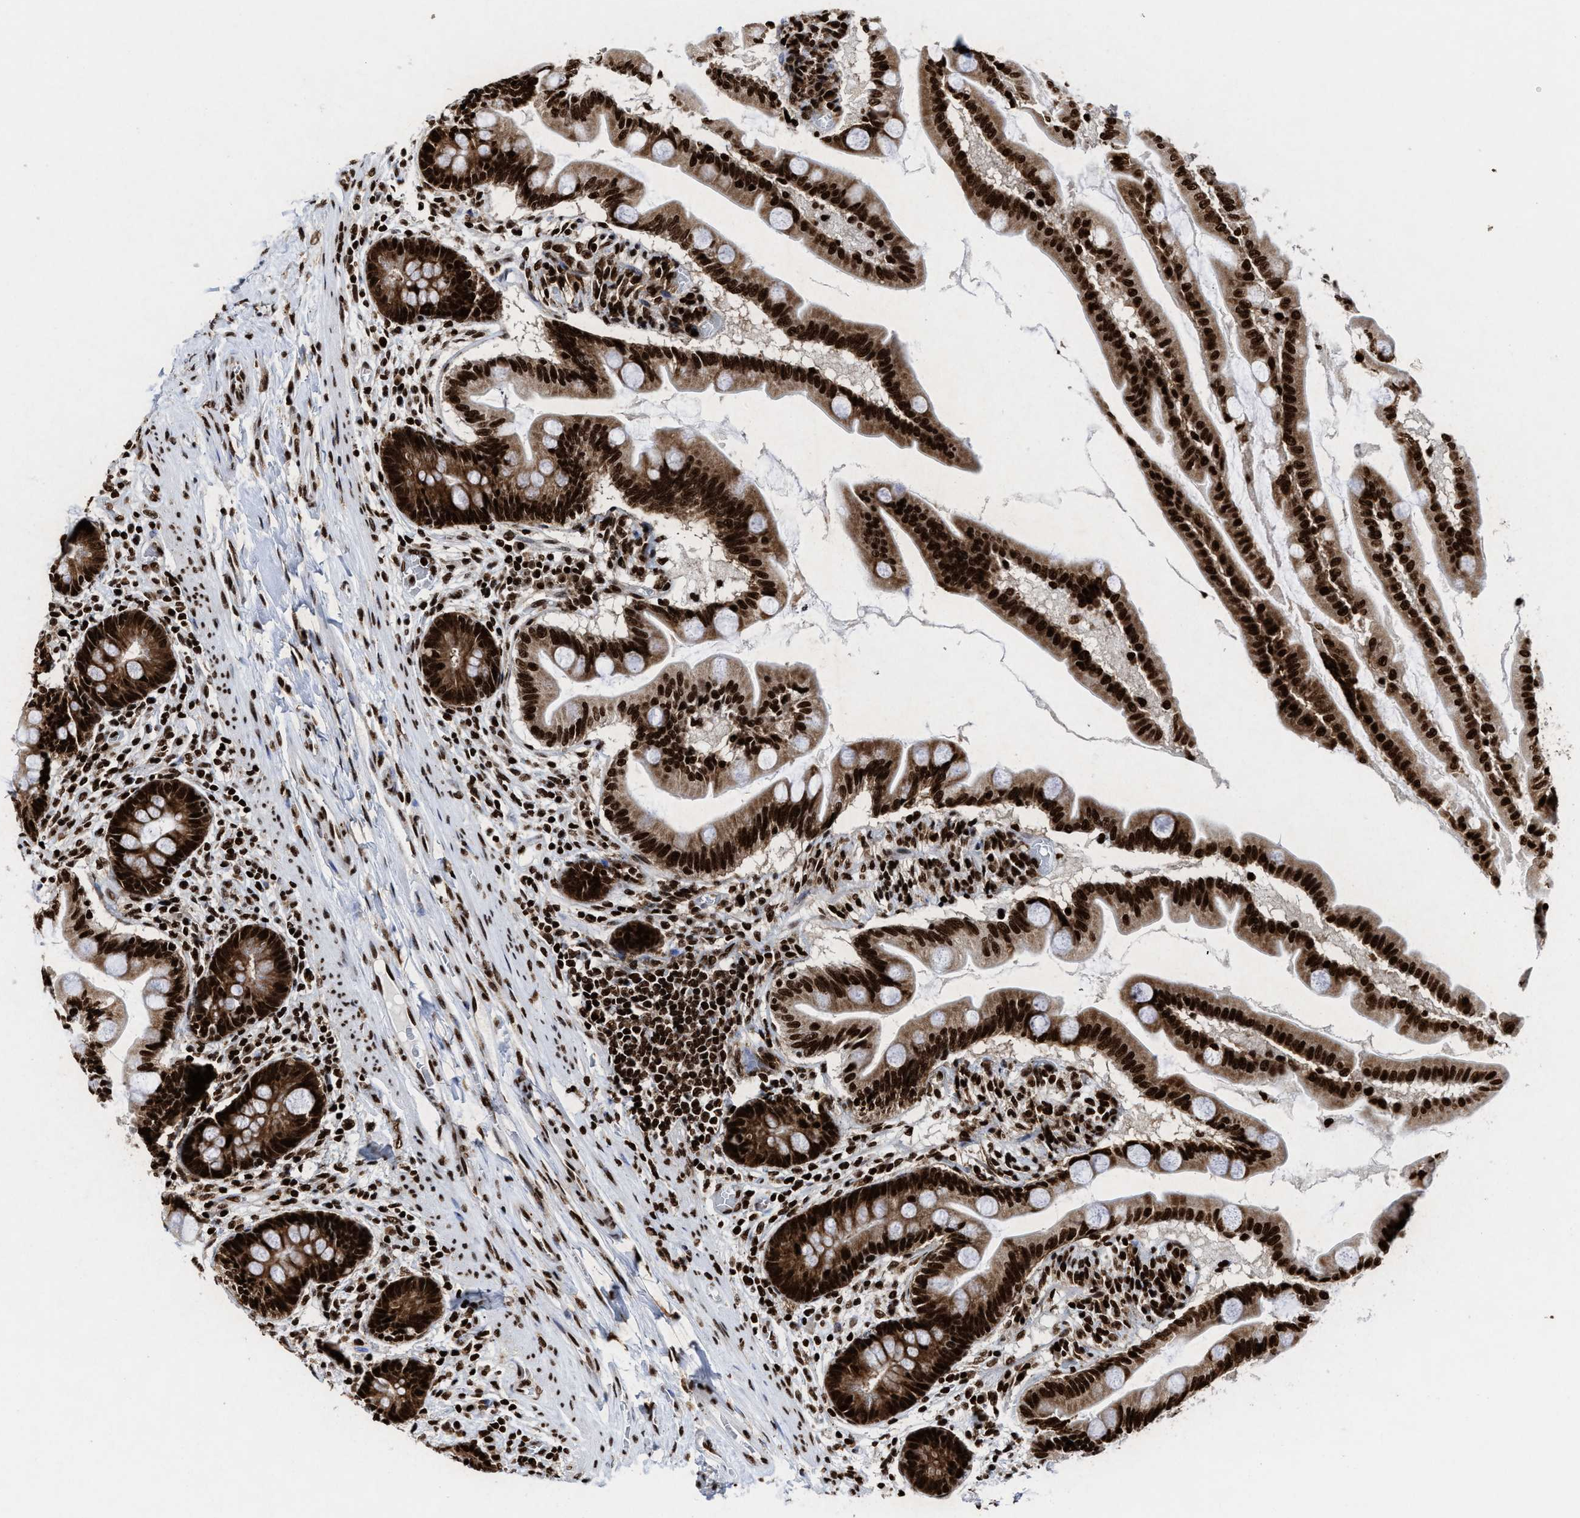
{"staining": {"intensity": "strong", "quantity": ">75%", "location": "cytoplasmic/membranous,nuclear"}, "tissue": "small intestine", "cell_type": "Glandular cells", "image_type": "normal", "snomed": [{"axis": "morphology", "description": "Normal tissue, NOS"}, {"axis": "topography", "description": "Small intestine"}], "caption": "The immunohistochemical stain shows strong cytoplasmic/membranous,nuclear staining in glandular cells of benign small intestine.", "gene": "ALYREF", "patient": {"sex": "female", "age": 56}}